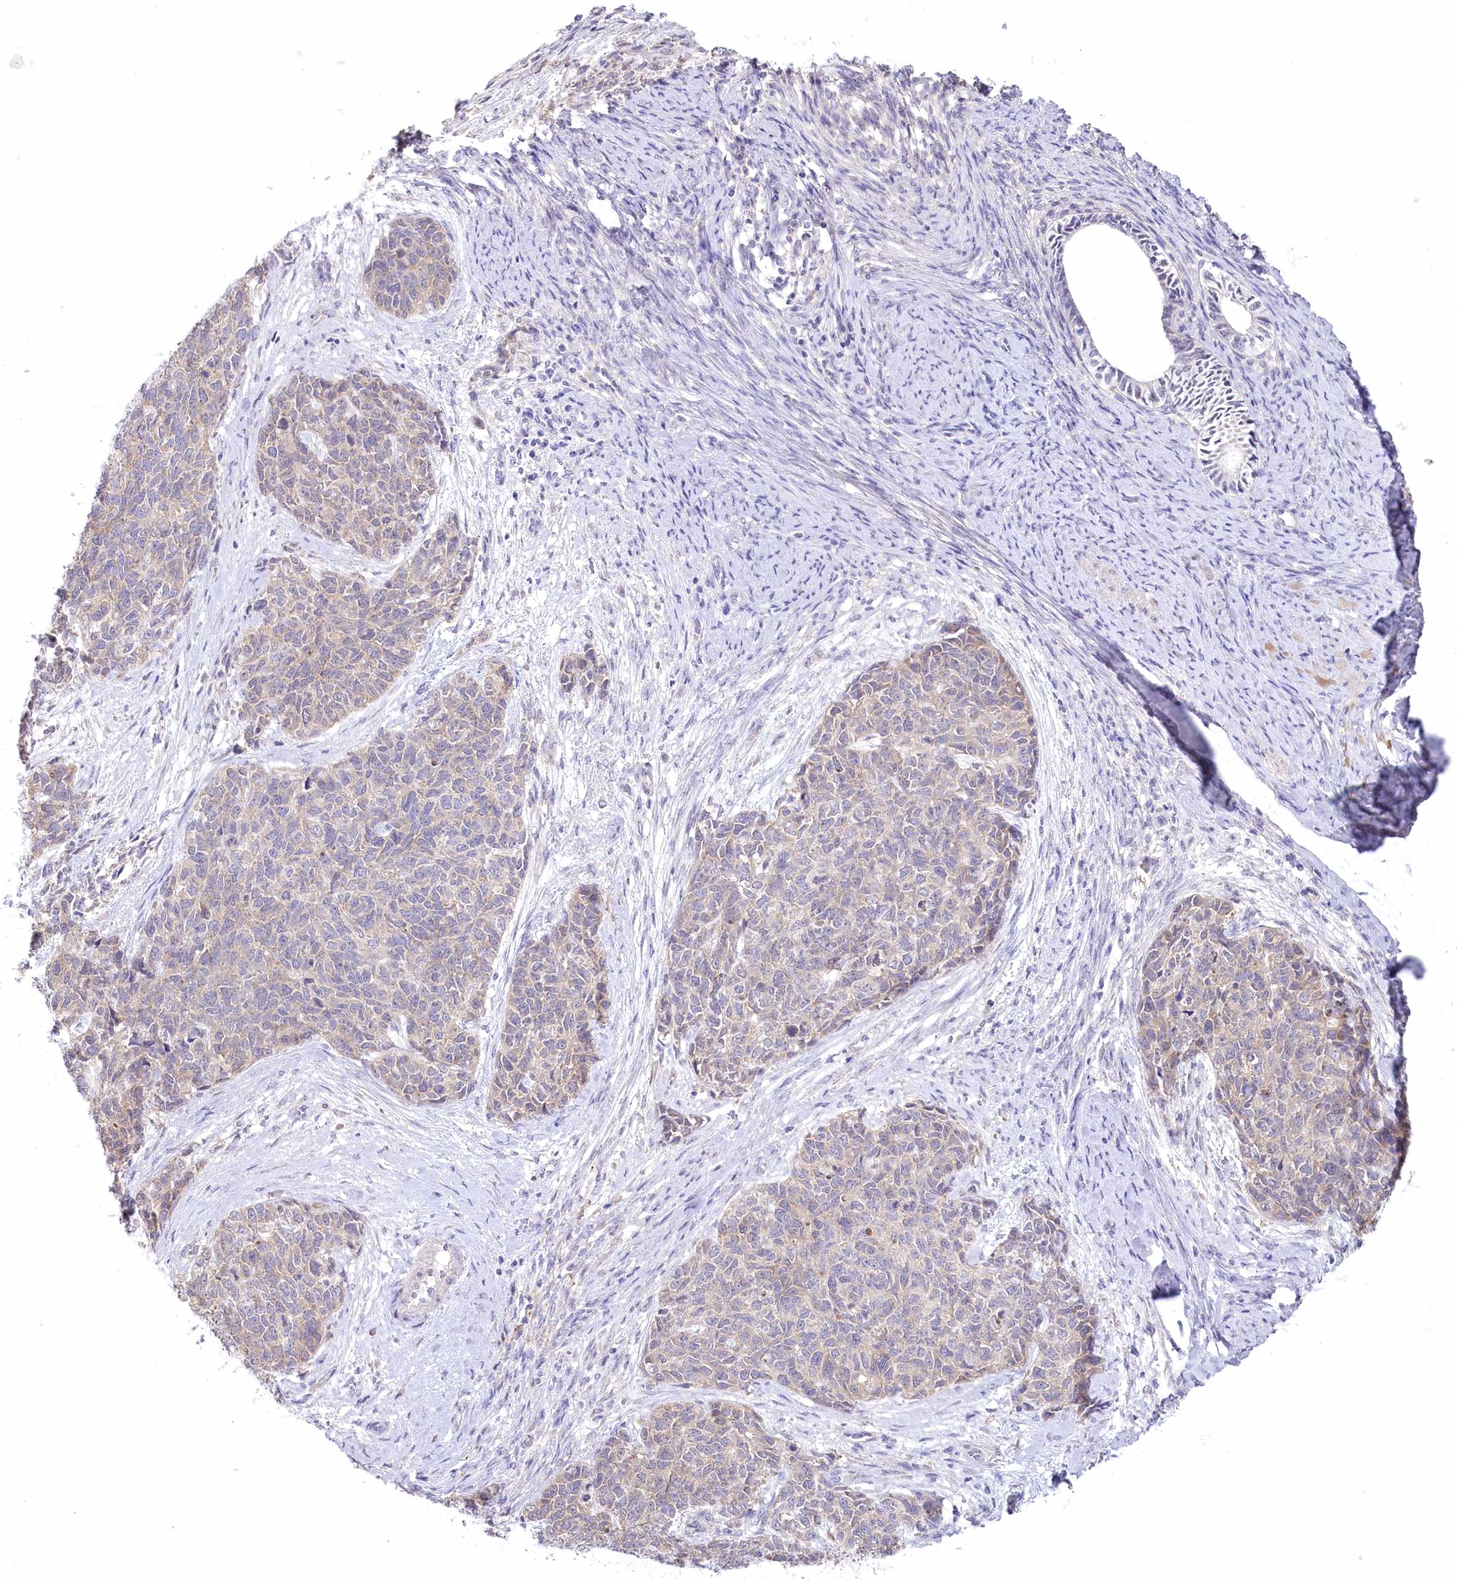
{"staining": {"intensity": "weak", "quantity": "25%-75%", "location": "cytoplasmic/membranous"}, "tissue": "cervical cancer", "cell_type": "Tumor cells", "image_type": "cancer", "snomed": [{"axis": "morphology", "description": "Squamous cell carcinoma, NOS"}, {"axis": "topography", "description": "Cervix"}], "caption": "Immunohistochemical staining of cervical cancer (squamous cell carcinoma) shows low levels of weak cytoplasmic/membranous protein expression in about 25%-75% of tumor cells. The staining is performed using DAB brown chromogen to label protein expression. The nuclei are counter-stained blue using hematoxylin.", "gene": "MYOZ1", "patient": {"sex": "female", "age": 63}}